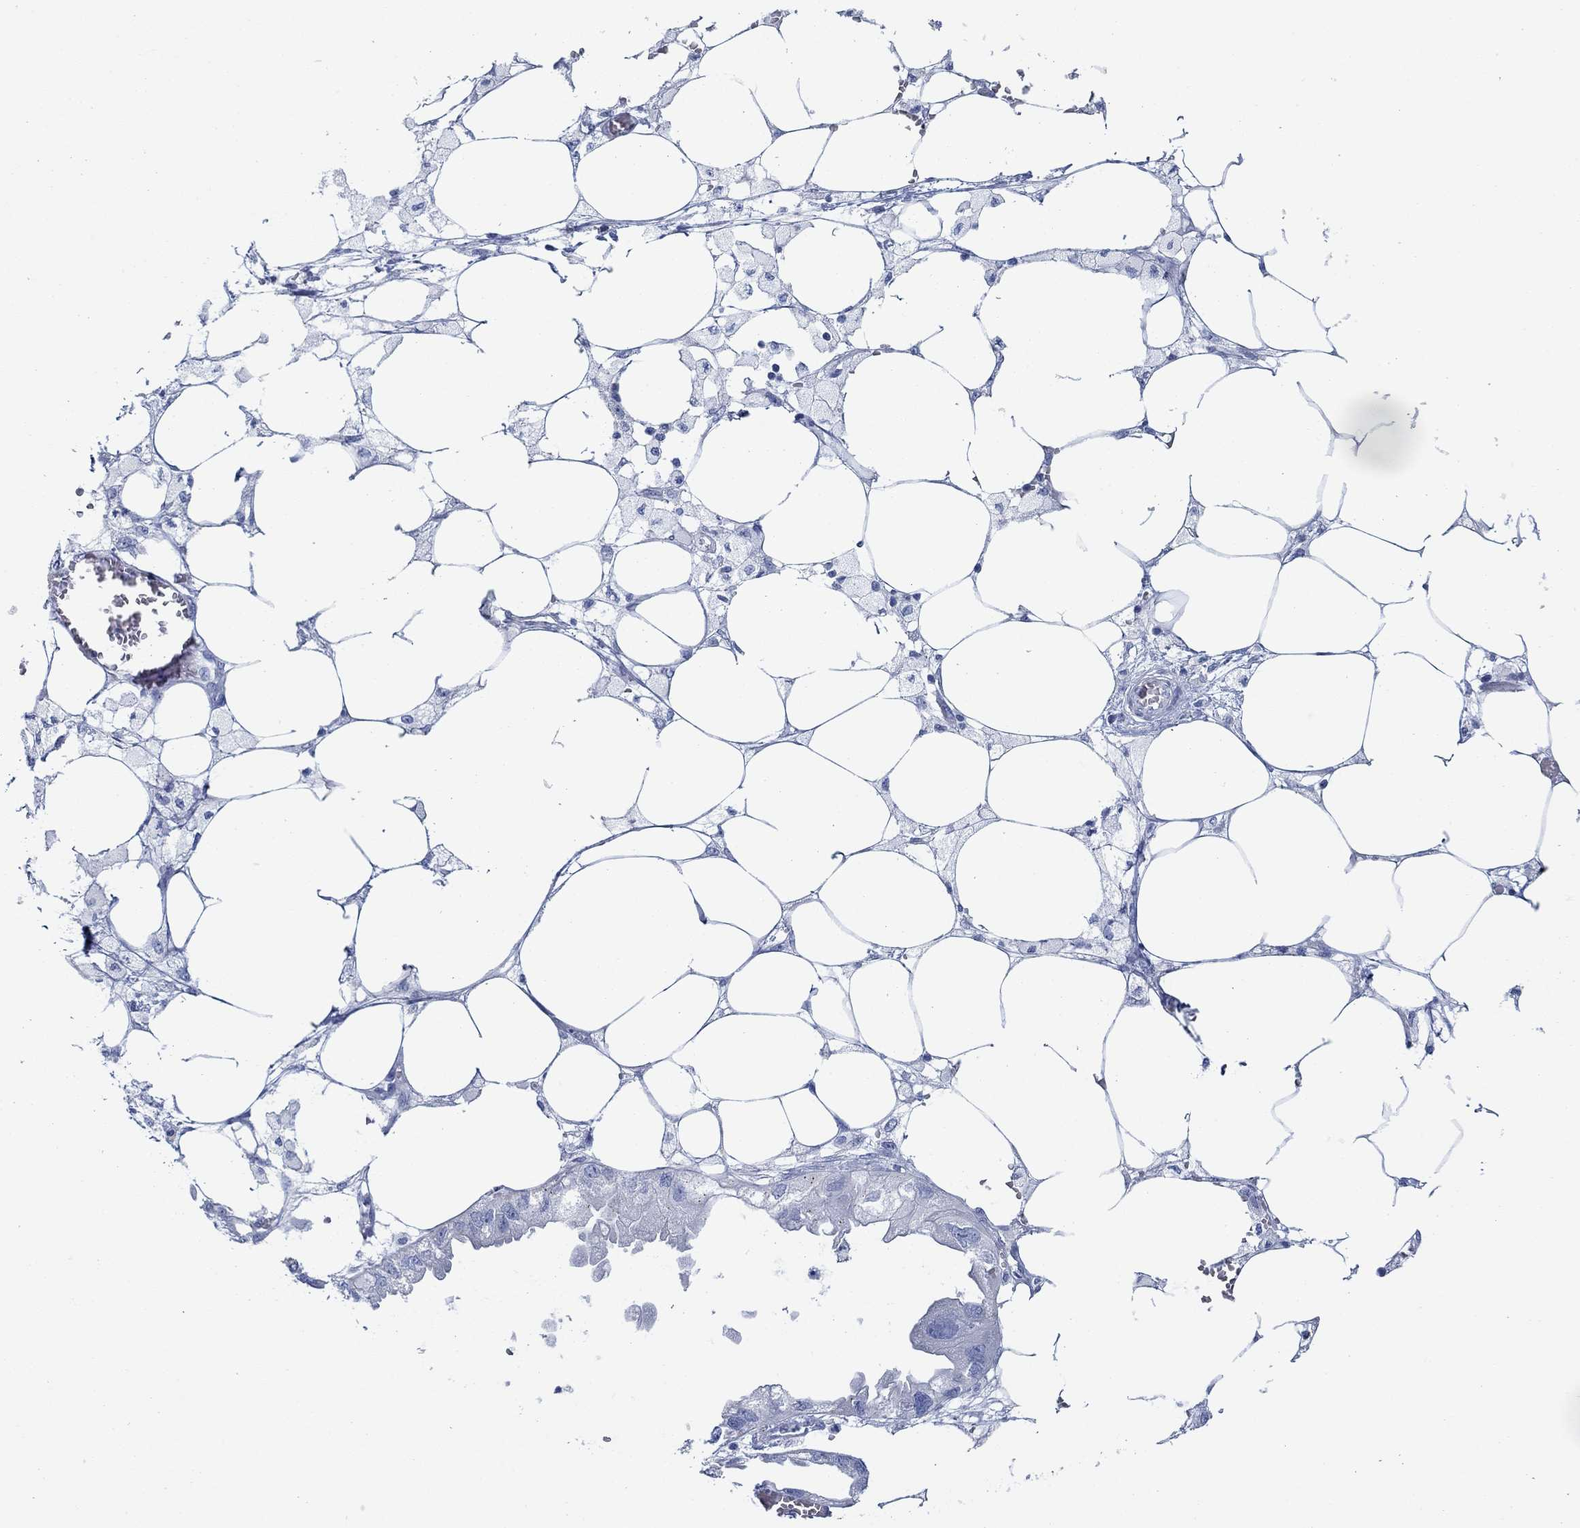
{"staining": {"intensity": "weak", "quantity": "<25%", "location": "cytoplasmic/membranous"}, "tissue": "endometrial cancer", "cell_type": "Tumor cells", "image_type": "cancer", "snomed": [{"axis": "morphology", "description": "Adenocarcinoma, NOS"}, {"axis": "morphology", "description": "Adenocarcinoma, metastatic, NOS"}, {"axis": "topography", "description": "Adipose tissue"}, {"axis": "topography", "description": "Endometrium"}], "caption": "Immunohistochemistry of human metastatic adenocarcinoma (endometrial) demonstrates no expression in tumor cells. (IHC, brightfield microscopy, high magnification).", "gene": "IGFBP6", "patient": {"sex": "female", "age": 67}}